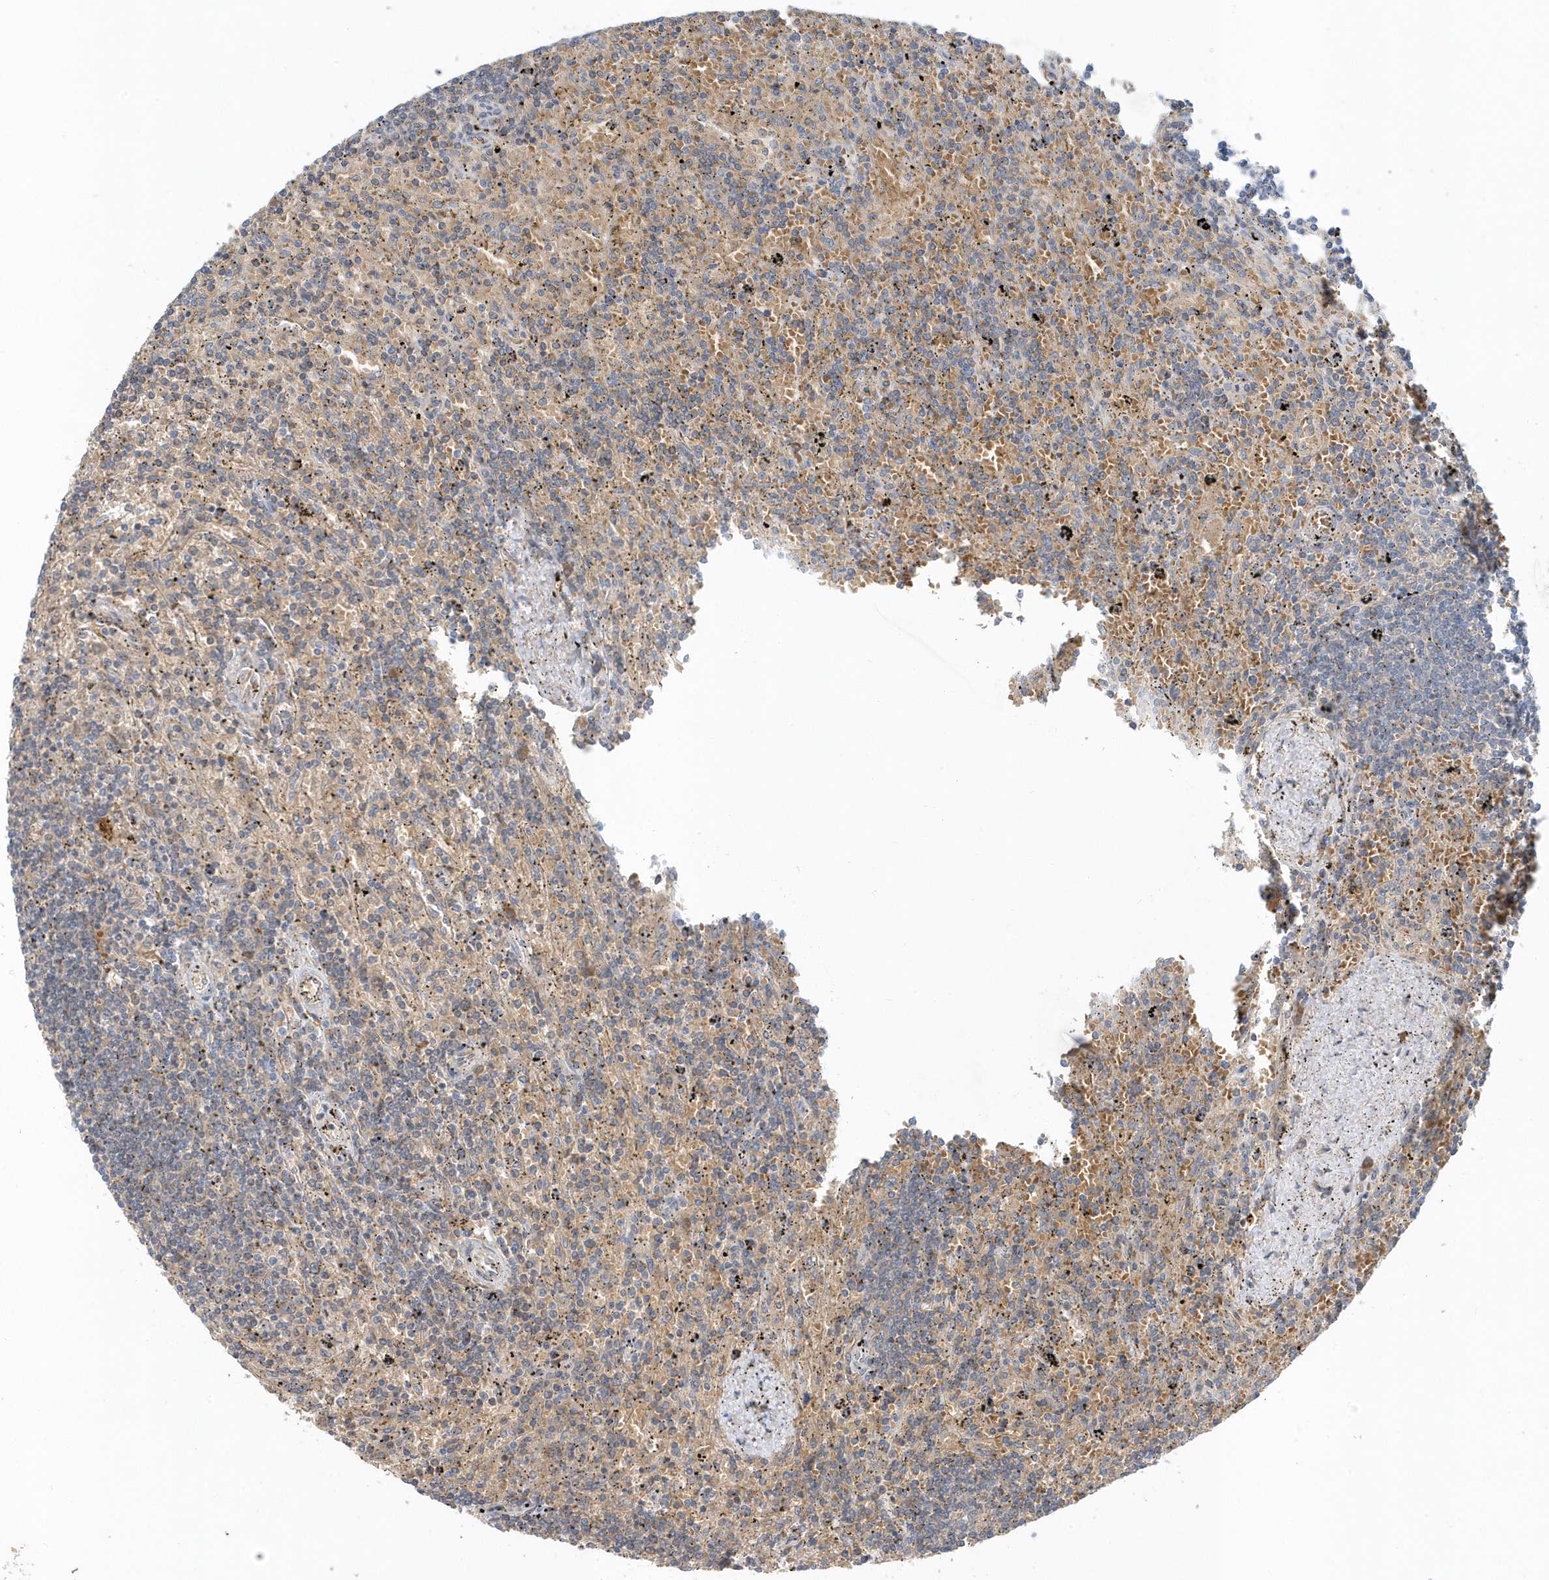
{"staining": {"intensity": "negative", "quantity": "none", "location": "none"}, "tissue": "lymphoma", "cell_type": "Tumor cells", "image_type": "cancer", "snomed": [{"axis": "morphology", "description": "Malignant lymphoma, non-Hodgkin's type, Low grade"}, {"axis": "topography", "description": "Spleen"}], "caption": "The micrograph shows no significant staining in tumor cells of low-grade malignant lymphoma, non-Hodgkin's type.", "gene": "USP53", "patient": {"sex": "male", "age": 76}}